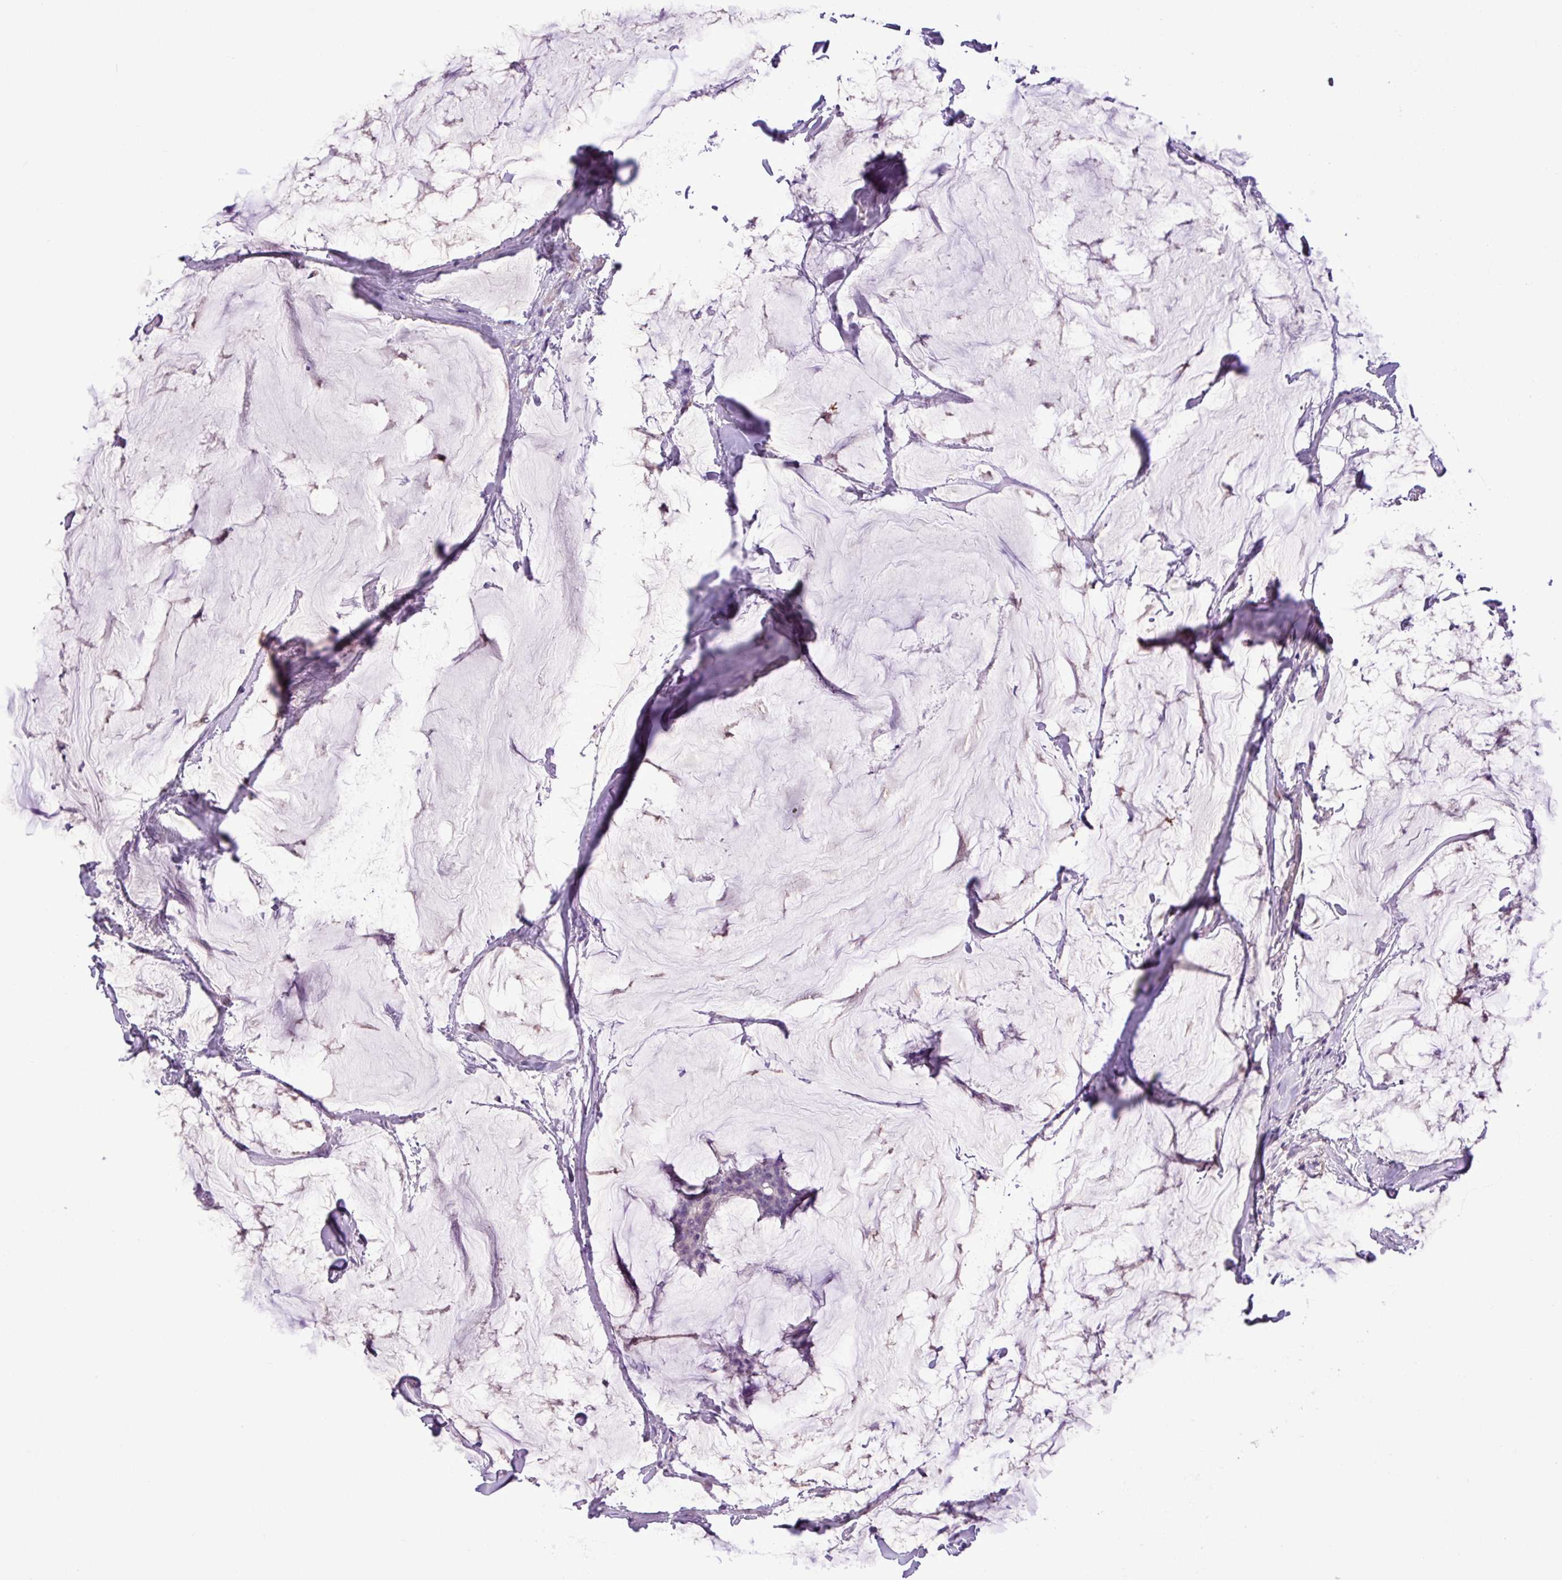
{"staining": {"intensity": "negative", "quantity": "none", "location": "none"}, "tissue": "breast cancer", "cell_type": "Tumor cells", "image_type": "cancer", "snomed": [{"axis": "morphology", "description": "Duct carcinoma"}, {"axis": "topography", "description": "Breast"}], "caption": "High magnification brightfield microscopy of breast cancer (infiltrating ductal carcinoma) stained with DAB (brown) and counterstained with hematoxylin (blue): tumor cells show no significant staining. Brightfield microscopy of immunohistochemistry stained with DAB (3,3'-diaminobenzidine) (brown) and hematoxylin (blue), captured at high magnification.", "gene": "C11orf91", "patient": {"sex": "female", "age": 93}}